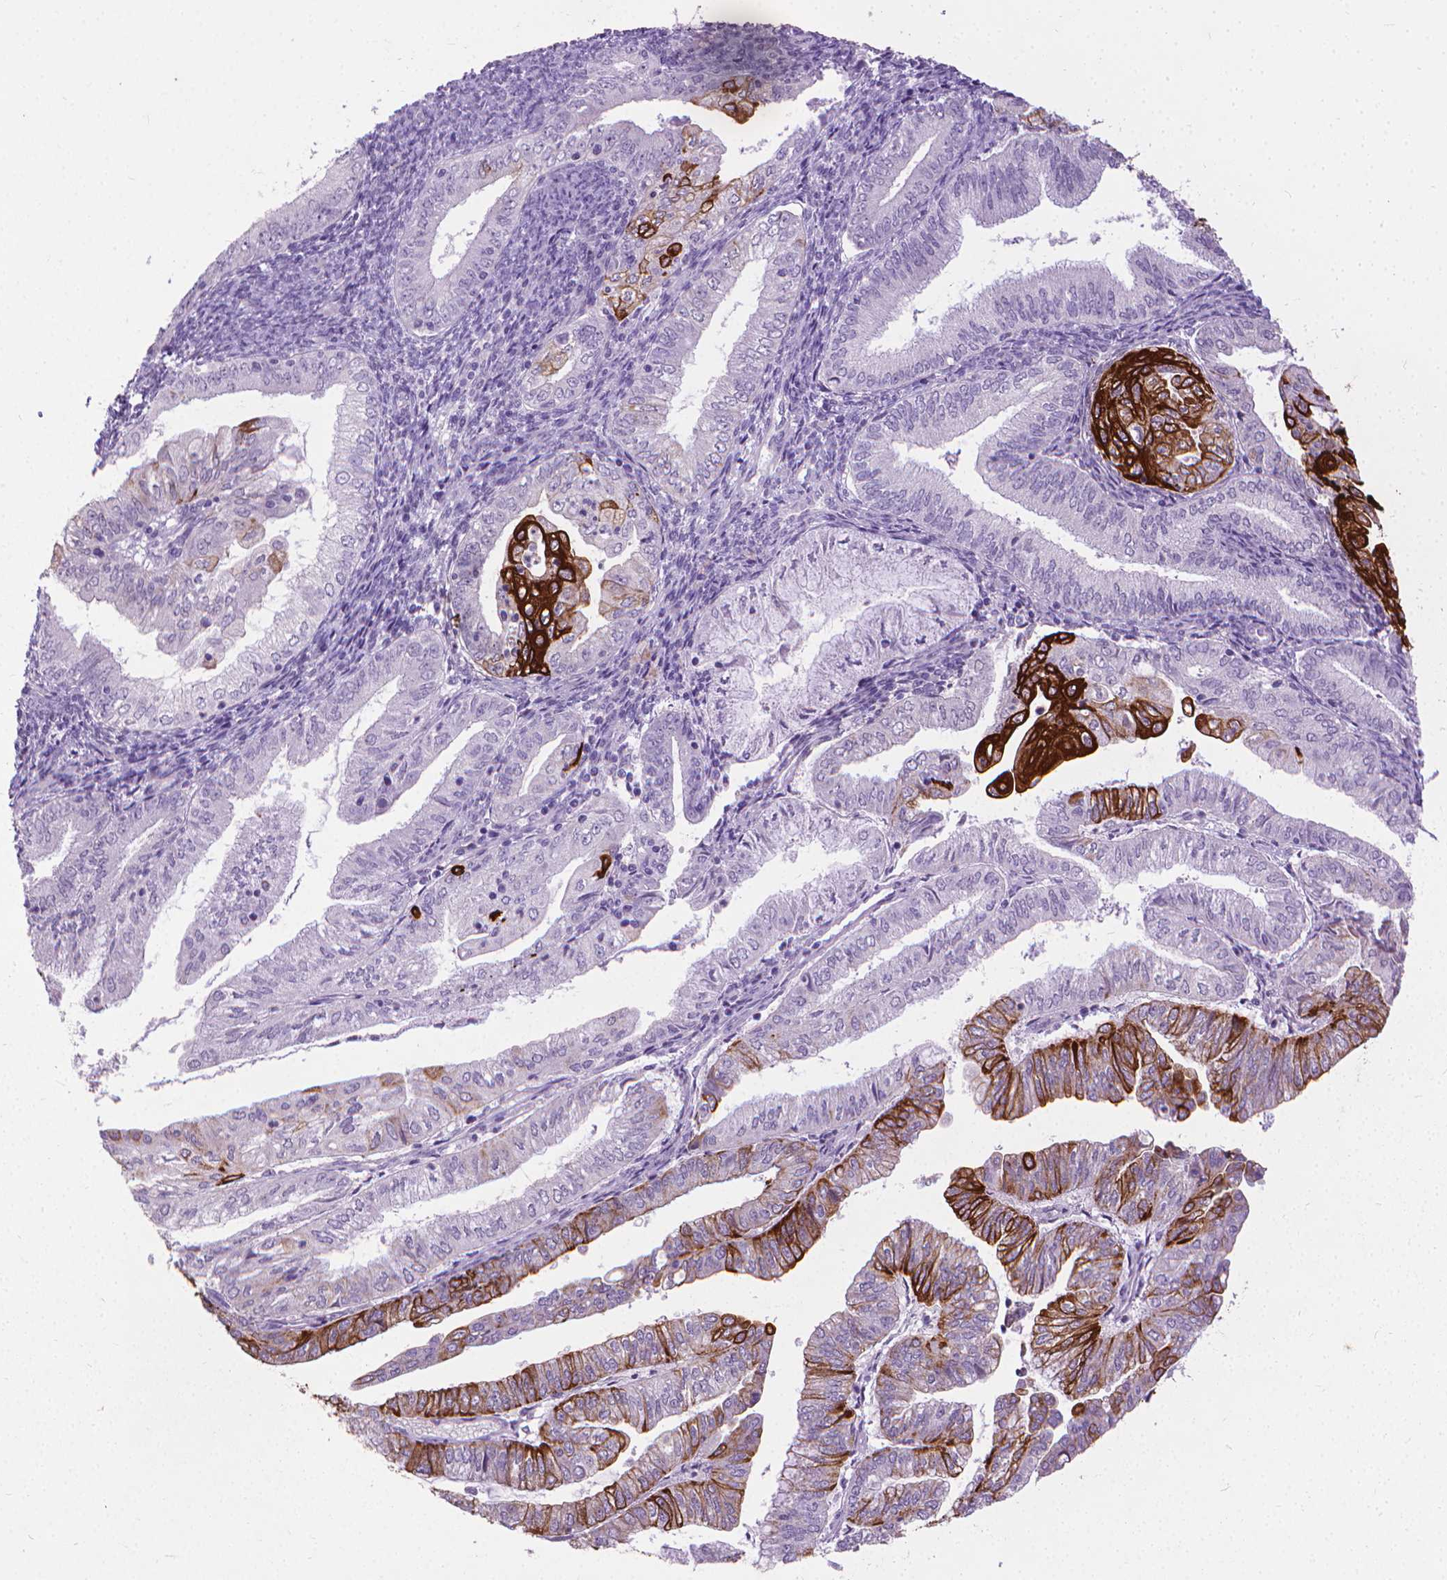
{"staining": {"intensity": "strong", "quantity": "25%-75%", "location": "cytoplasmic/membranous"}, "tissue": "endometrial cancer", "cell_type": "Tumor cells", "image_type": "cancer", "snomed": [{"axis": "morphology", "description": "Adenocarcinoma, NOS"}, {"axis": "topography", "description": "Endometrium"}], "caption": "IHC histopathology image of endometrial cancer (adenocarcinoma) stained for a protein (brown), which demonstrates high levels of strong cytoplasmic/membranous positivity in approximately 25%-75% of tumor cells.", "gene": "KRT5", "patient": {"sex": "female", "age": 55}}